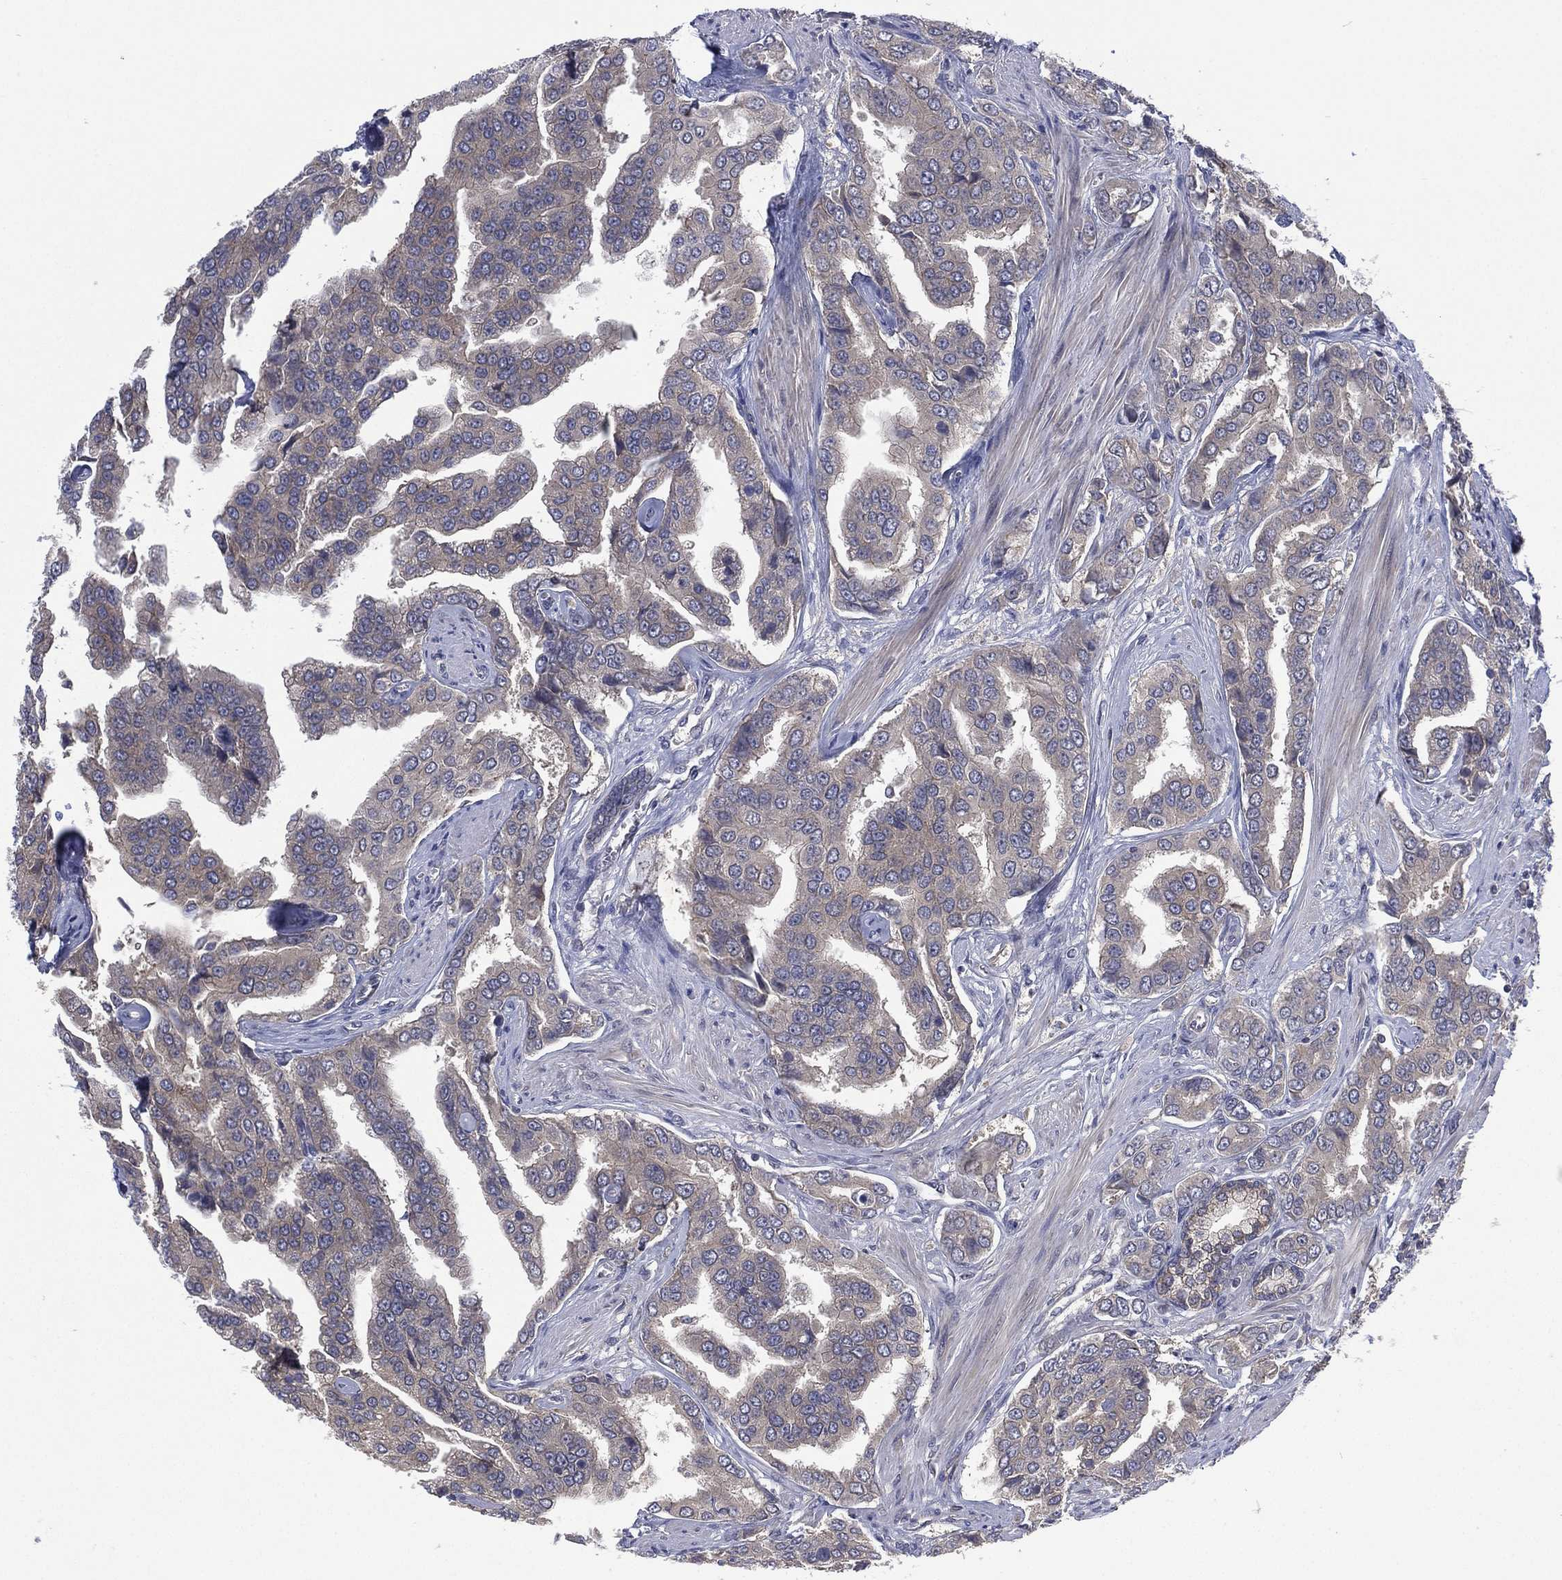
{"staining": {"intensity": "negative", "quantity": "none", "location": "none"}, "tissue": "prostate cancer", "cell_type": "Tumor cells", "image_type": "cancer", "snomed": [{"axis": "morphology", "description": "Adenocarcinoma, NOS"}, {"axis": "topography", "description": "Prostate and seminal vesicle, NOS"}, {"axis": "topography", "description": "Prostate"}], "caption": "A high-resolution micrograph shows immunohistochemistry staining of adenocarcinoma (prostate), which exhibits no significant positivity in tumor cells. Brightfield microscopy of immunohistochemistry (IHC) stained with DAB (brown) and hematoxylin (blue), captured at high magnification.", "gene": "MPP7", "patient": {"sex": "male", "age": 69}}